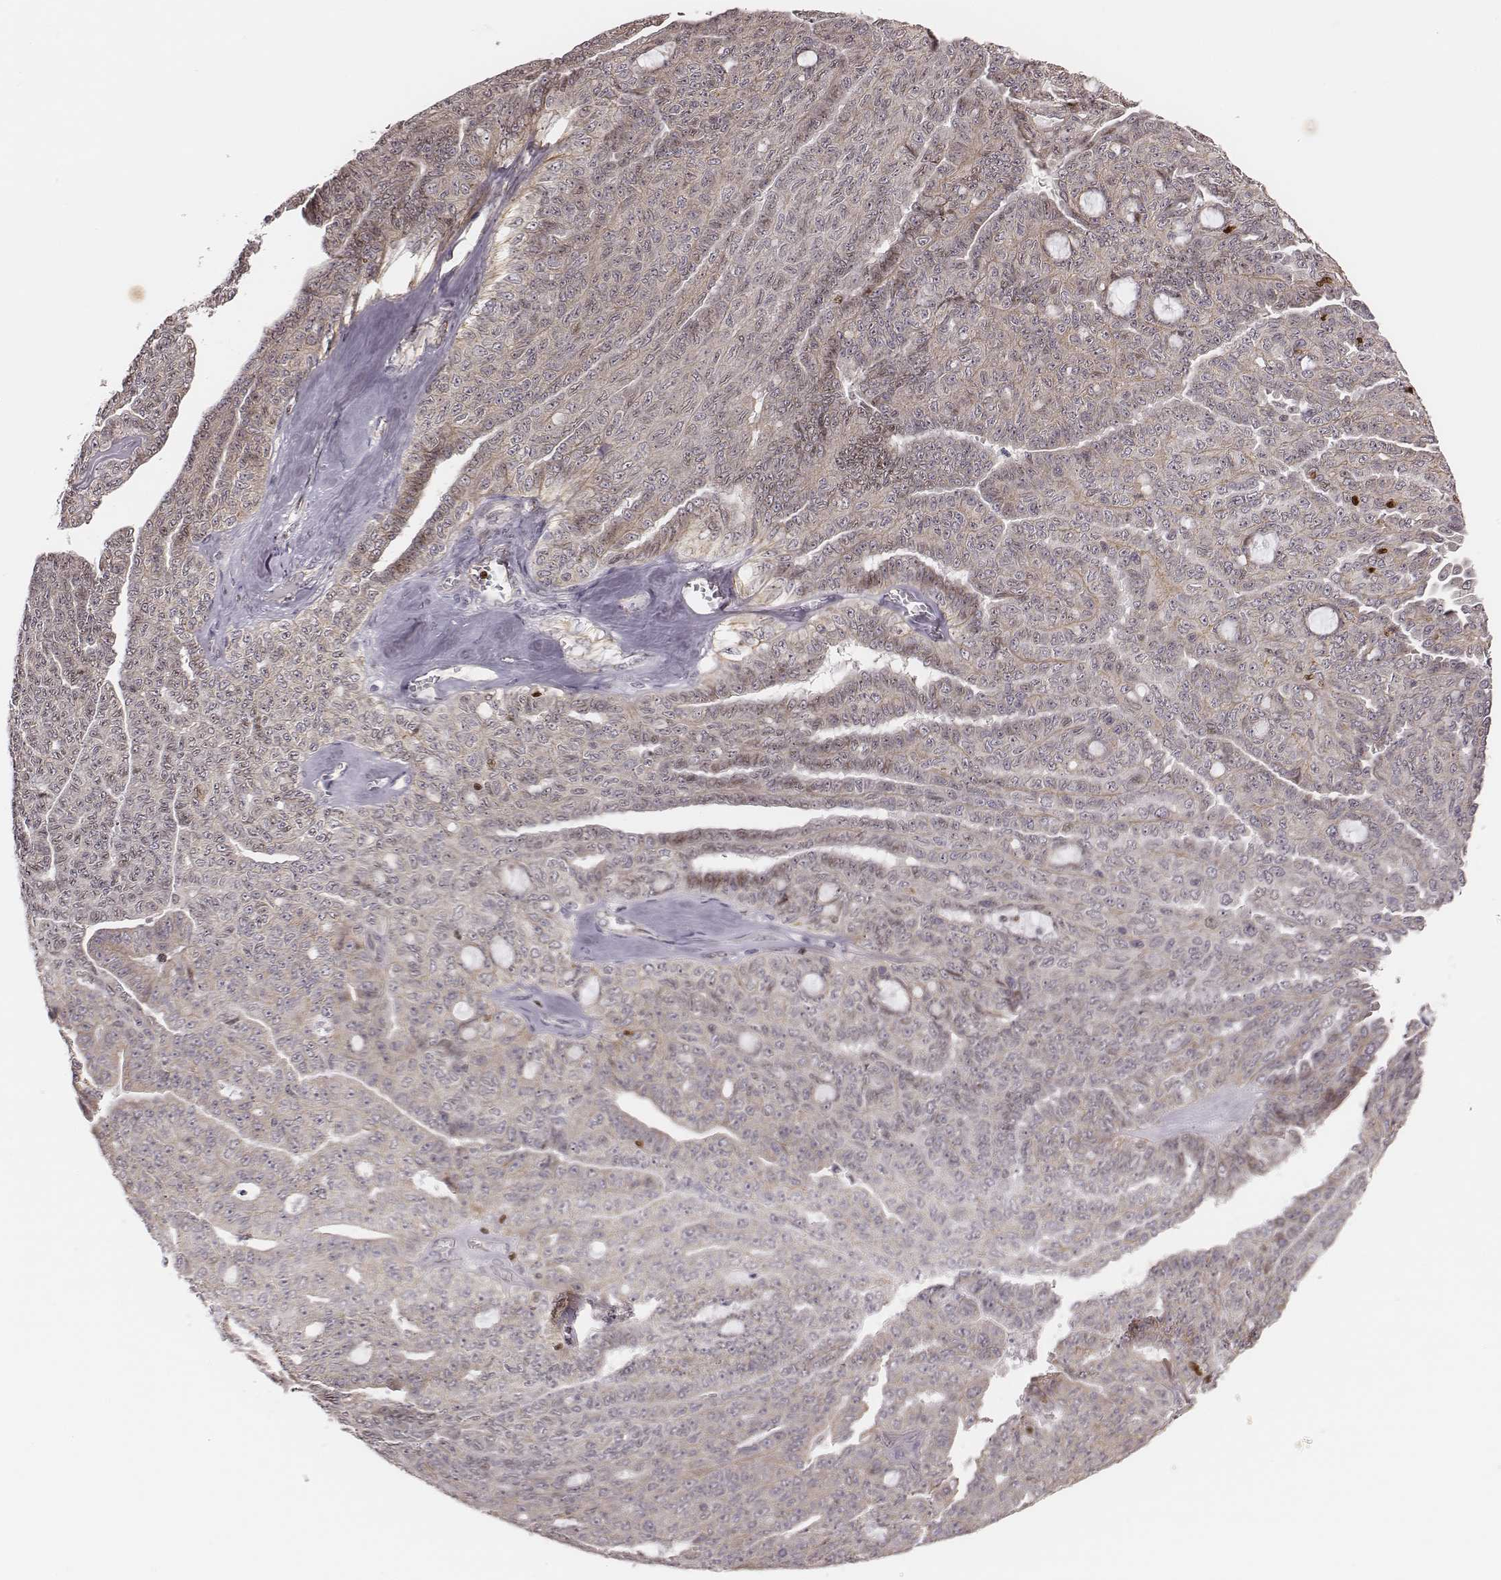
{"staining": {"intensity": "negative", "quantity": "none", "location": "none"}, "tissue": "ovarian cancer", "cell_type": "Tumor cells", "image_type": "cancer", "snomed": [{"axis": "morphology", "description": "Cystadenocarcinoma, serous, NOS"}, {"axis": "topography", "description": "Ovary"}], "caption": "Photomicrograph shows no protein staining in tumor cells of ovarian cancer tissue.", "gene": "WDR59", "patient": {"sex": "female", "age": 71}}